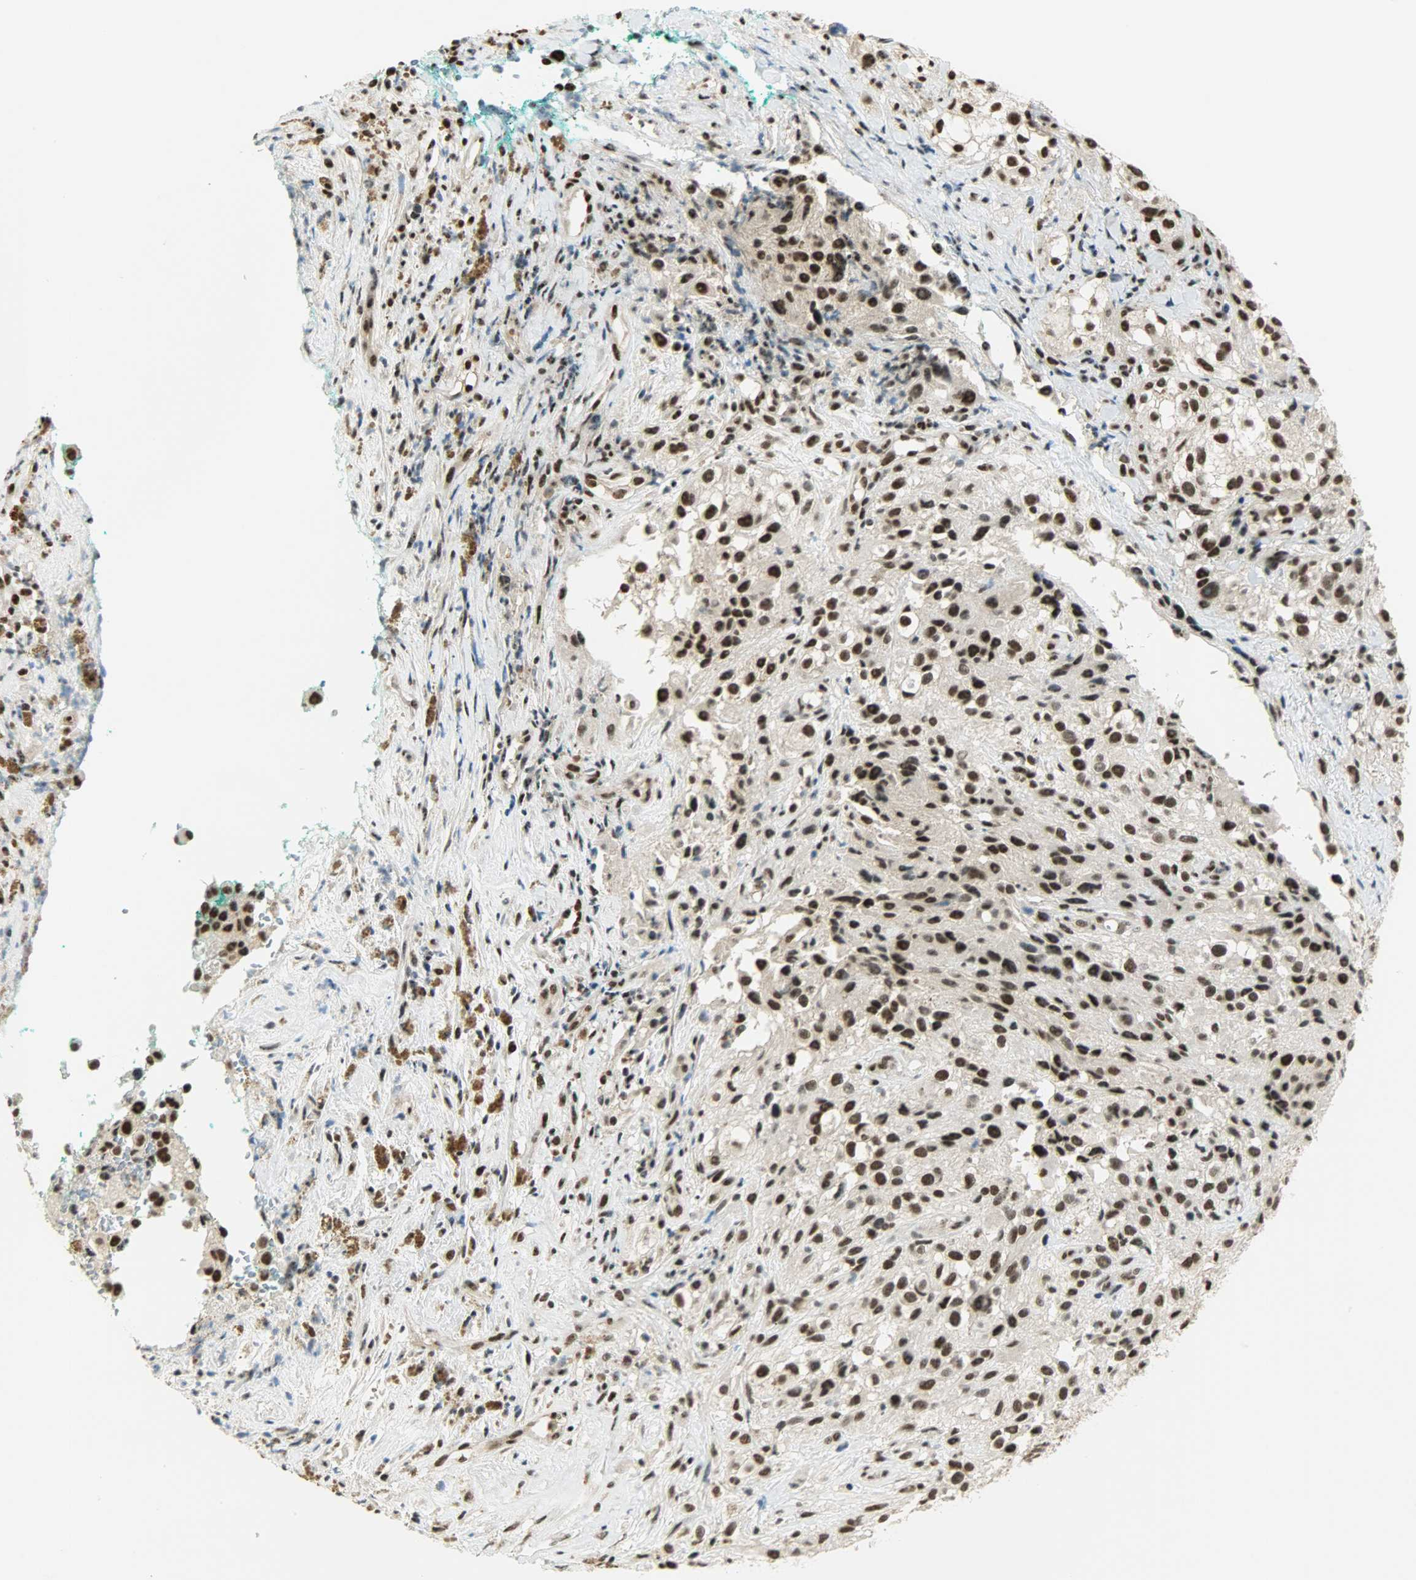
{"staining": {"intensity": "strong", "quantity": ">75%", "location": "nuclear"}, "tissue": "melanoma", "cell_type": "Tumor cells", "image_type": "cancer", "snomed": [{"axis": "morphology", "description": "Necrosis, NOS"}, {"axis": "morphology", "description": "Malignant melanoma, NOS"}, {"axis": "topography", "description": "Skin"}], "caption": "This image displays melanoma stained with immunohistochemistry to label a protein in brown. The nuclear of tumor cells show strong positivity for the protein. Nuclei are counter-stained blue.", "gene": "SUGP1", "patient": {"sex": "female", "age": 87}}